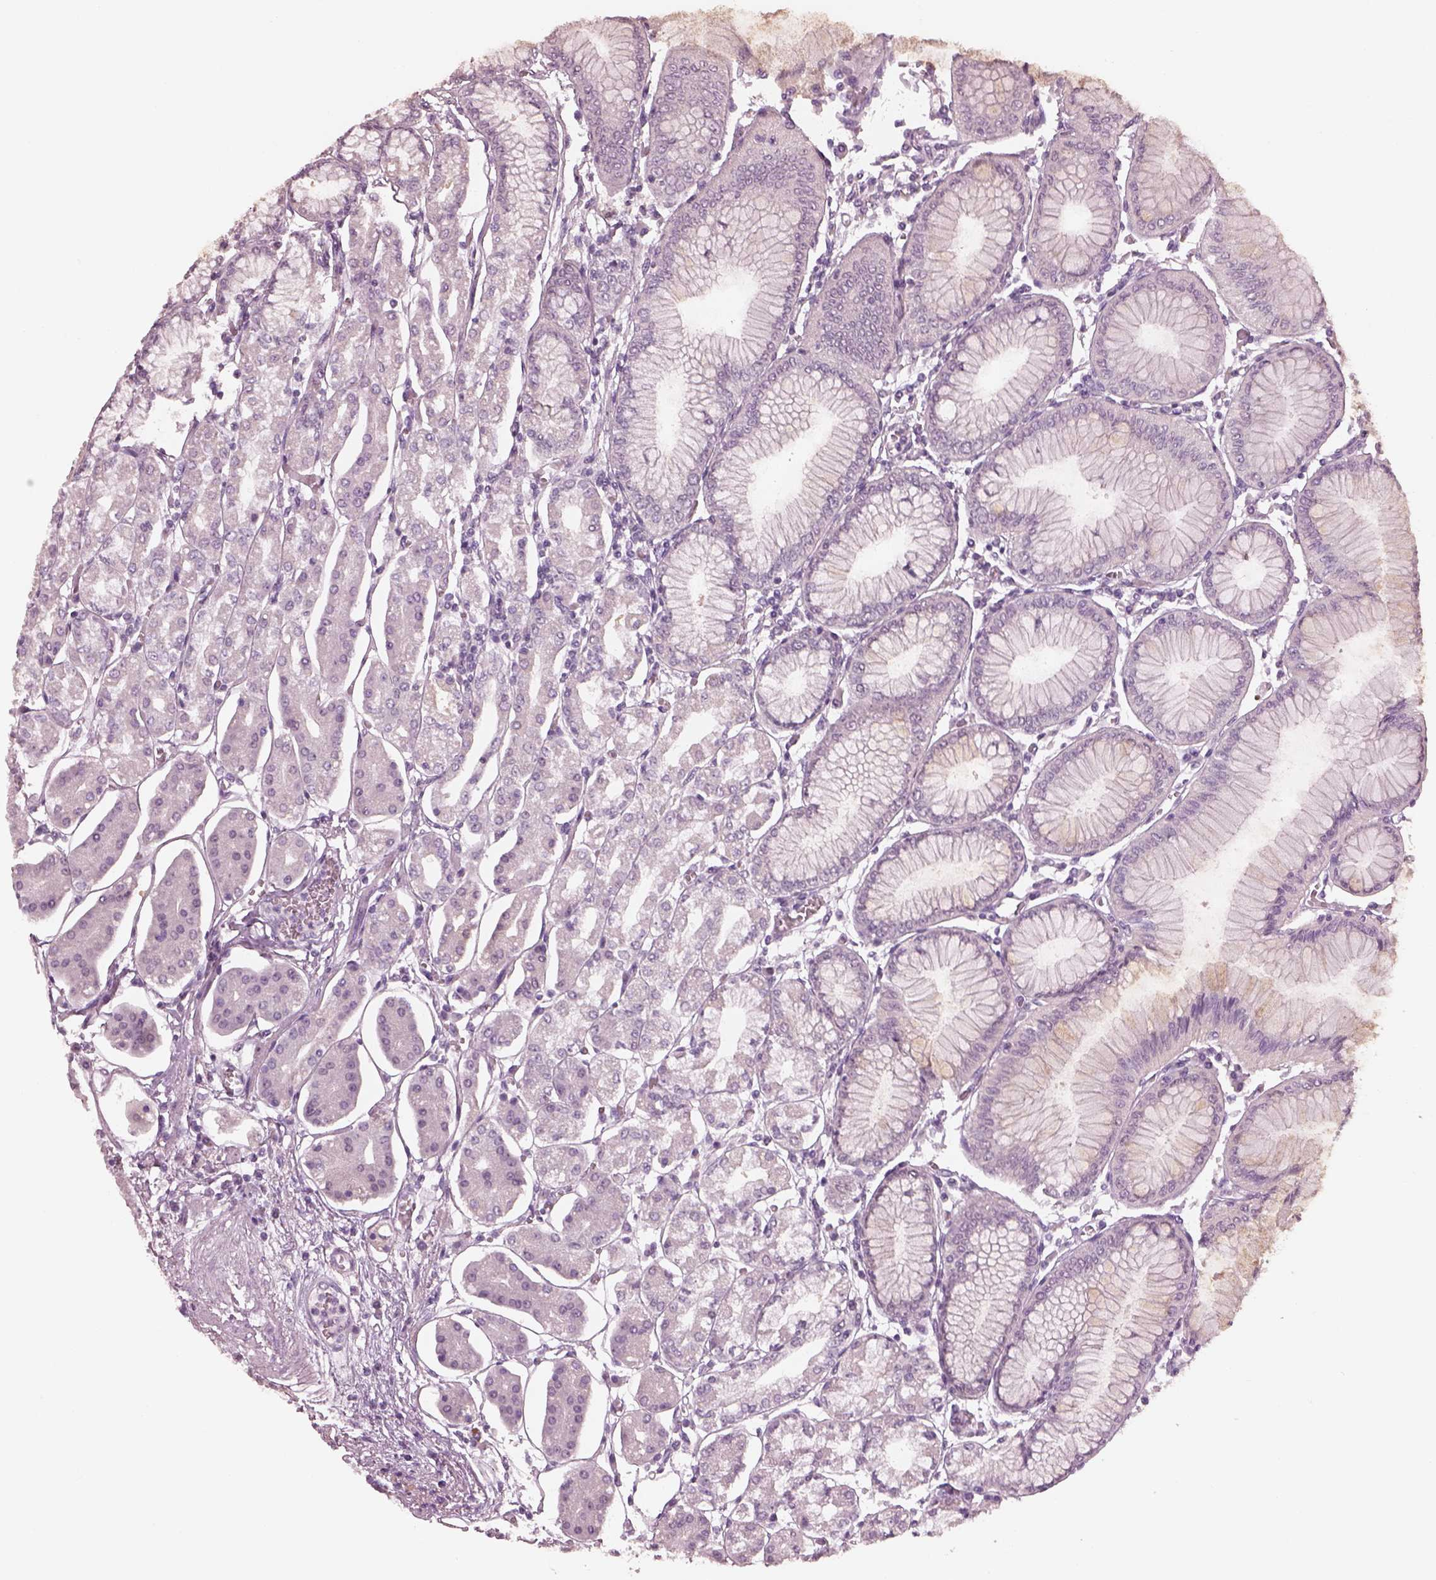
{"staining": {"intensity": "negative", "quantity": "none", "location": "none"}, "tissue": "stomach", "cell_type": "Glandular cells", "image_type": "normal", "snomed": [{"axis": "morphology", "description": "Normal tissue, NOS"}, {"axis": "topography", "description": "Skeletal muscle"}, {"axis": "topography", "description": "Stomach"}], "caption": "This photomicrograph is of normal stomach stained with immunohistochemistry to label a protein in brown with the nuclei are counter-stained blue. There is no positivity in glandular cells.", "gene": "C2orf81", "patient": {"sex": "female", "age": 57}}